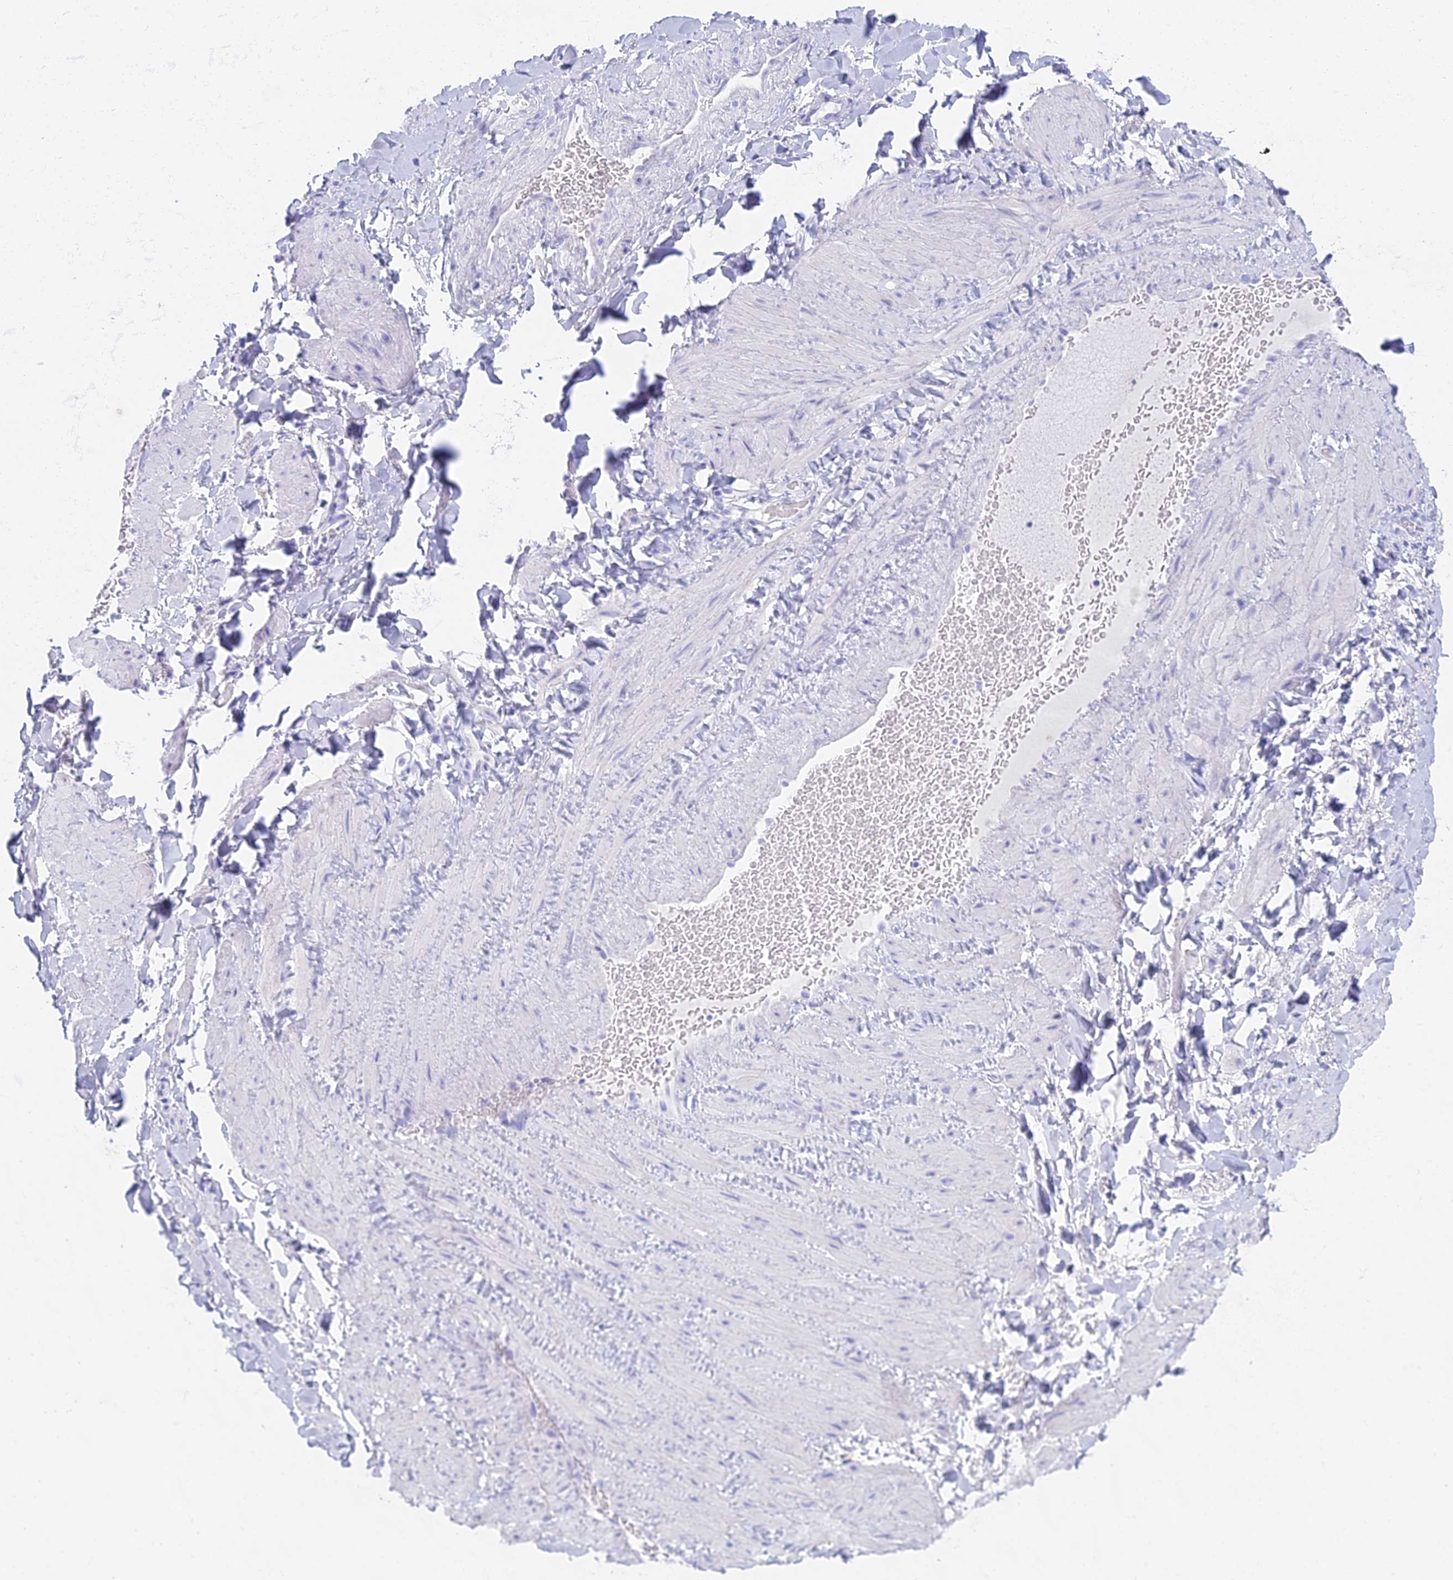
{"staining": {"intensity": "negative", "quantity": "none", "location": "none"}, "tissue": "adipose tissue", "cell_type": "Adipocytes", "image_type": "normal", "snomed": [{"axis": "morphology", "description": "Normal tissue, NOS"}, {"axis": "topography", "description": "Soft tissue"}, {"axis": "topography", "description": "Vascular tissue"}], "caption": "This is a photomicrograph of IHC staining of normal adipose tissue, which shows no staining in adipocytes.", "gene": "CGB1", "patient": {"sex": "male", "age": 54}}